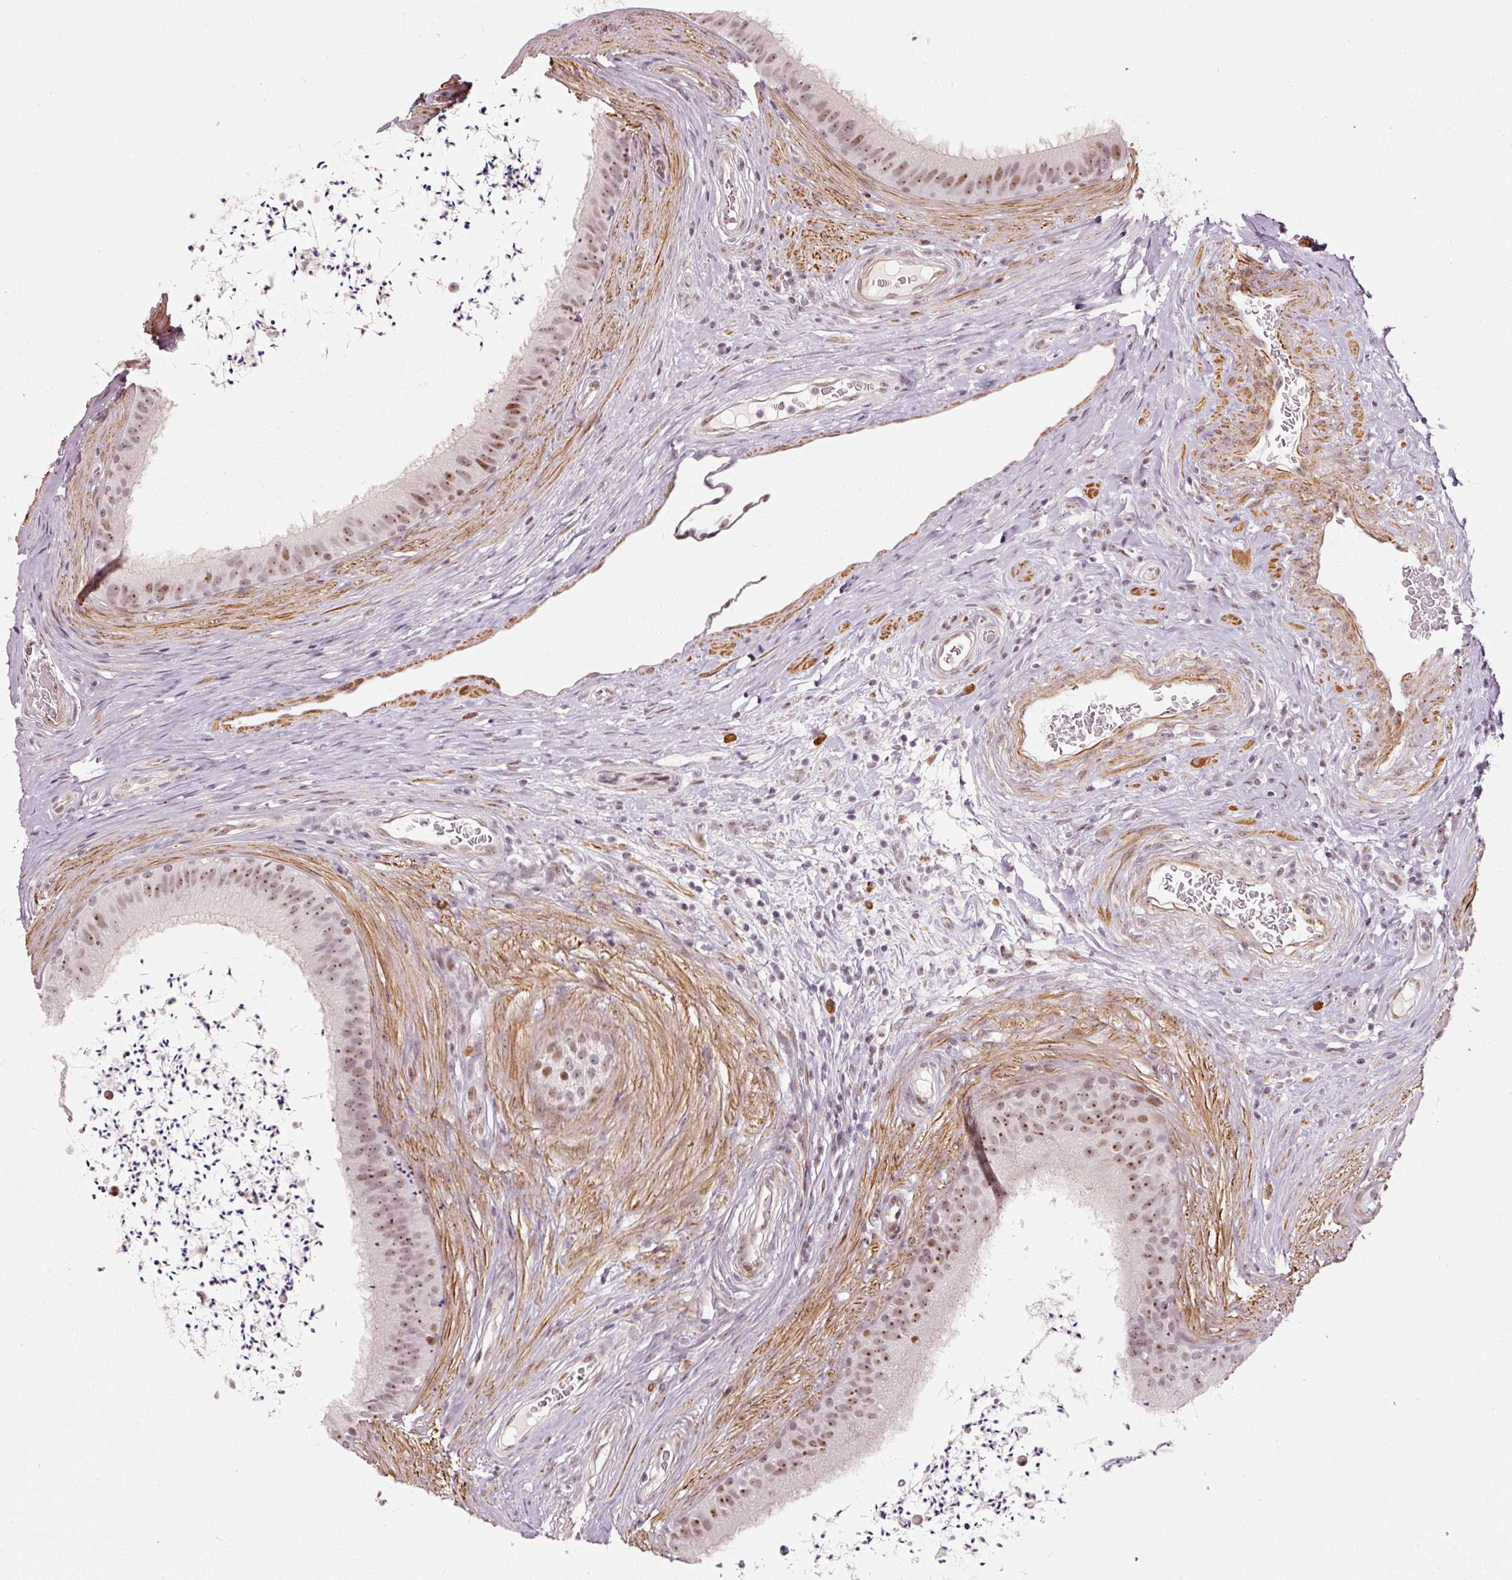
{"staining": {"intensity": "moderate", "quantity": "25%-75%", "location": "nuclear"}, "tissue": "epididymis", "cell_type": "Glandular cells", "image_type": "normal", "snomed": [{"axis": "morphology", "description": "Normal tissue, NOS"}, {"axis": "topography", "description": "Testis"}, {"axis": "topography", "description": "Epididymis"}], "caption": "IHC (DAB (3,3'-diaminobenzidine)) staining of benign epididymis shows moderate nuclear protein expression in approximately 25%-75% of glandular cells. Immunohistochemistry stains the protein in brown and the nuclei are stained blue.", "gene": "MXRA8", "patient": {"sex": "male", "age": 41}}